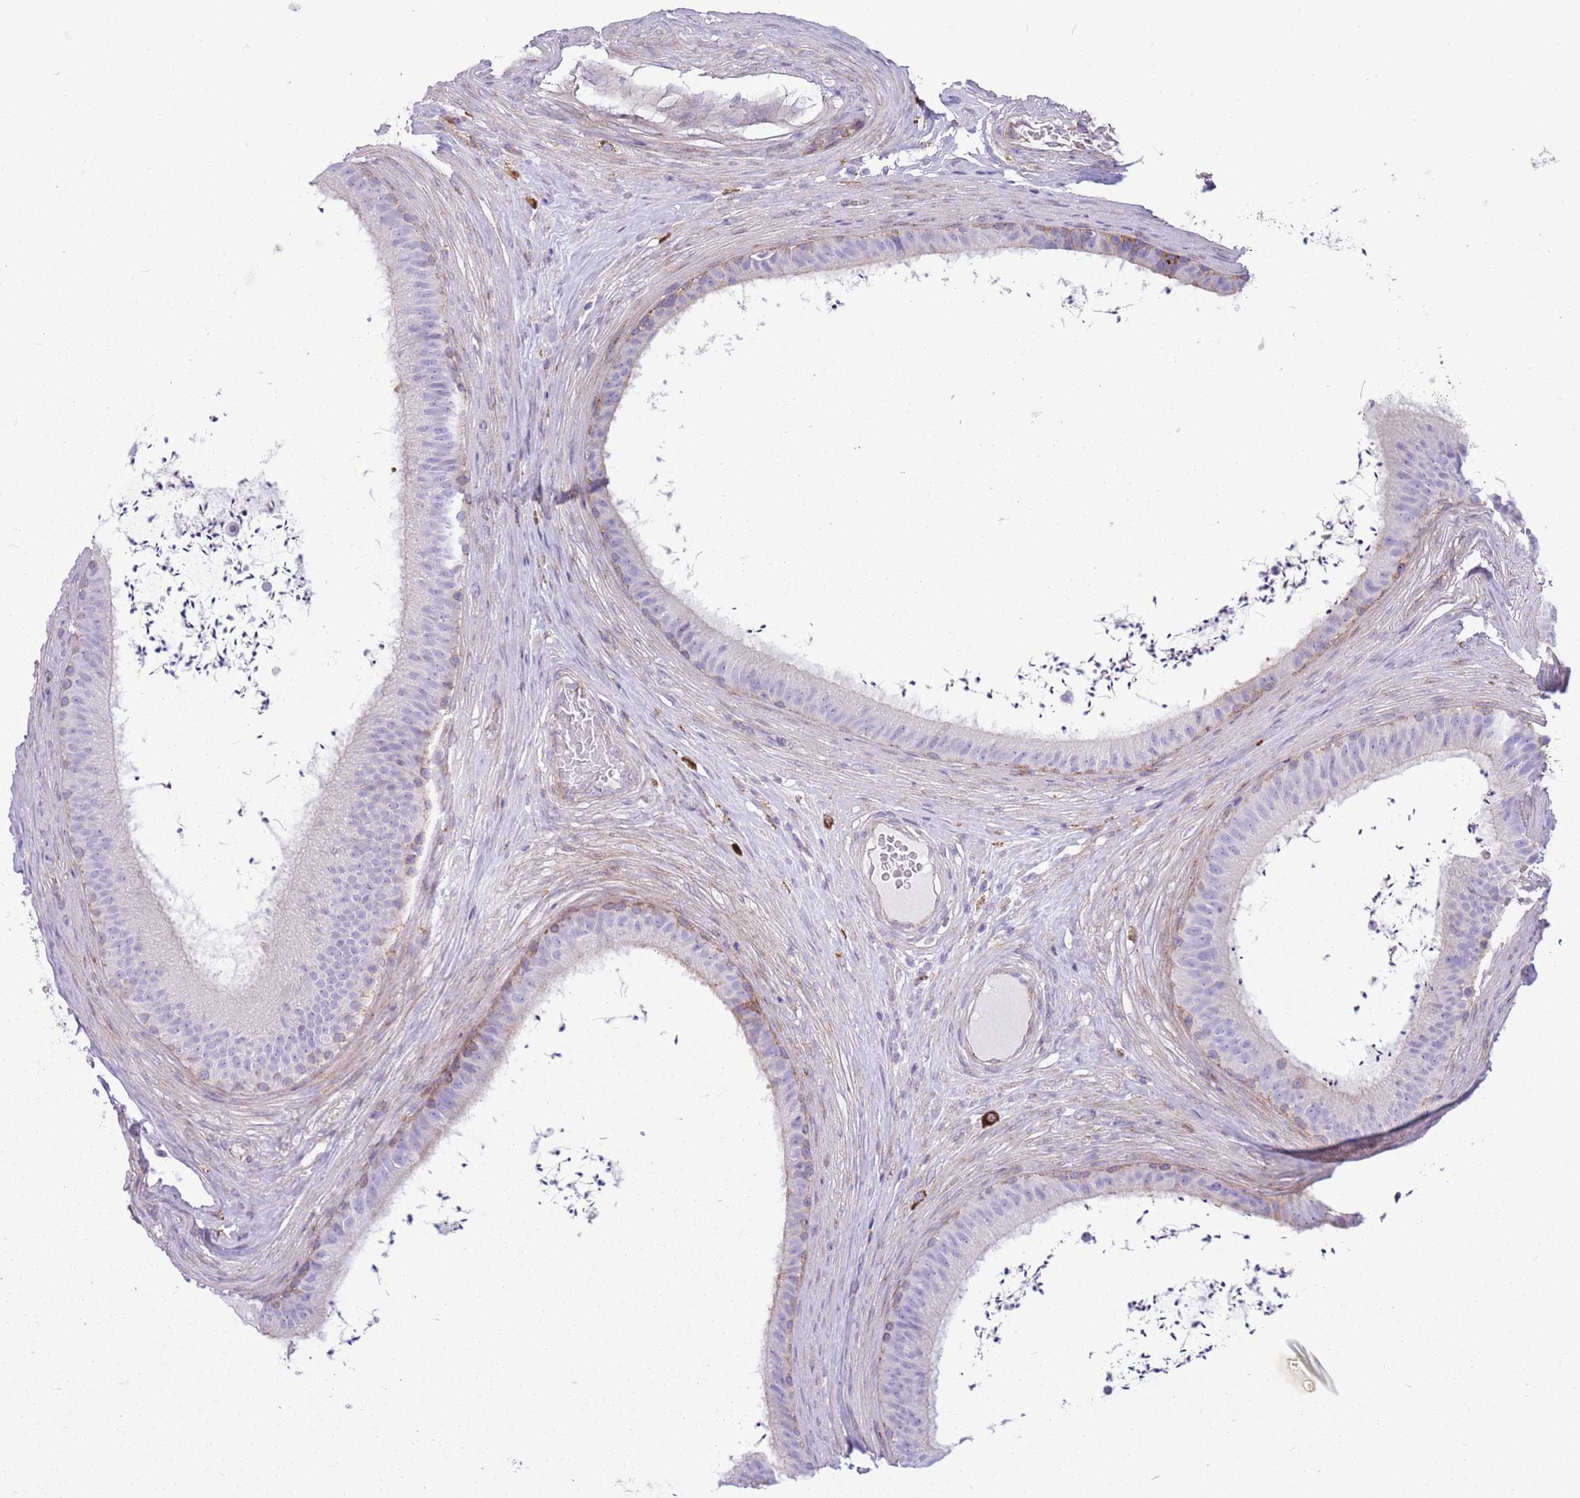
{"staining": {"intensity": "moderate", "quantity": "<25%", "location": "cytoplasmic/membranous"}, "tissue": "epididymis", "cell_type": "Glandular cells", "image_type": "normal", "snomed": [{"axis": "morphology", "description": "Normal tissue, NOS"}, {"axis": "topography", "description": "Testis"}, {"axis": "topography", "description": "Epididymis"}], "caption": "Protein analysis of benign epididymis demonstrates moderate cytoplasmic/membranous positivity in approximately <25% of glandular cells.", "gene": "SNX6", "patient": {"sex": "male", "age": 41}}